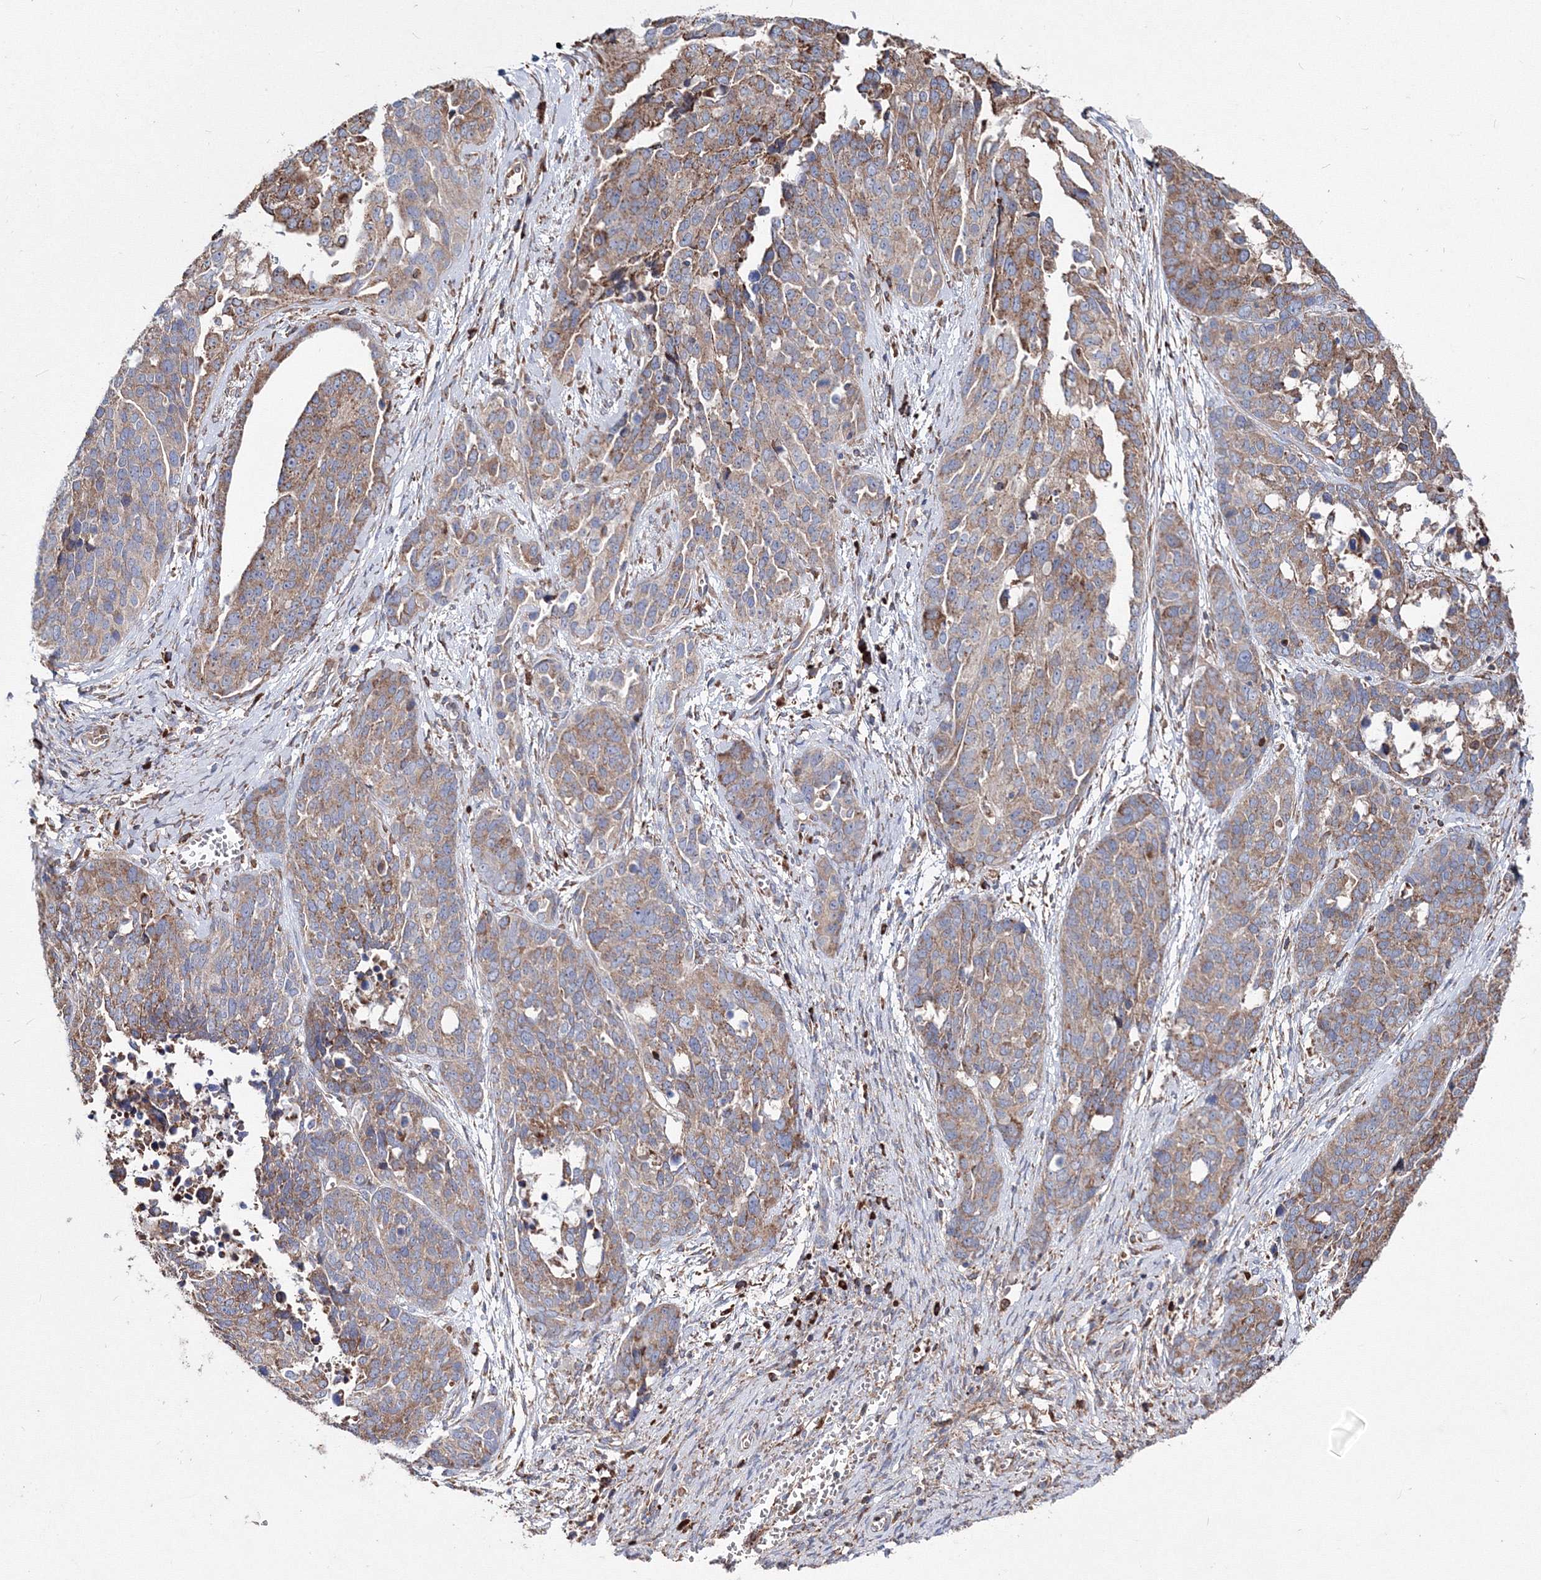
{"staining": {"intensity": "weak", "quantity": ">75%", "location": "cytoplasmic/membranous"}, "tissue": "ovarian cancer", "cell_type": "Tumor cells", "image_type": "cancer", "snomed": [{"axis": "morphology", "description": "Cystadenocarcinoma, serous, NOS"}, {"axis": "topography", "description": "Ovary"}], "caption": "Immunohistochemistry micrograph of neoplastic tissue: ovarian cancer (serous cystadenocarcinoma) stained using IHC reveals low levels of weak protein expression localized specifically in the cytoplasmic/membranous of tumor cells, appearing as a cytoplasmic/membranous brown color.", "gene": "VPS8", "patient": {"sex": "female", "age": 44}}